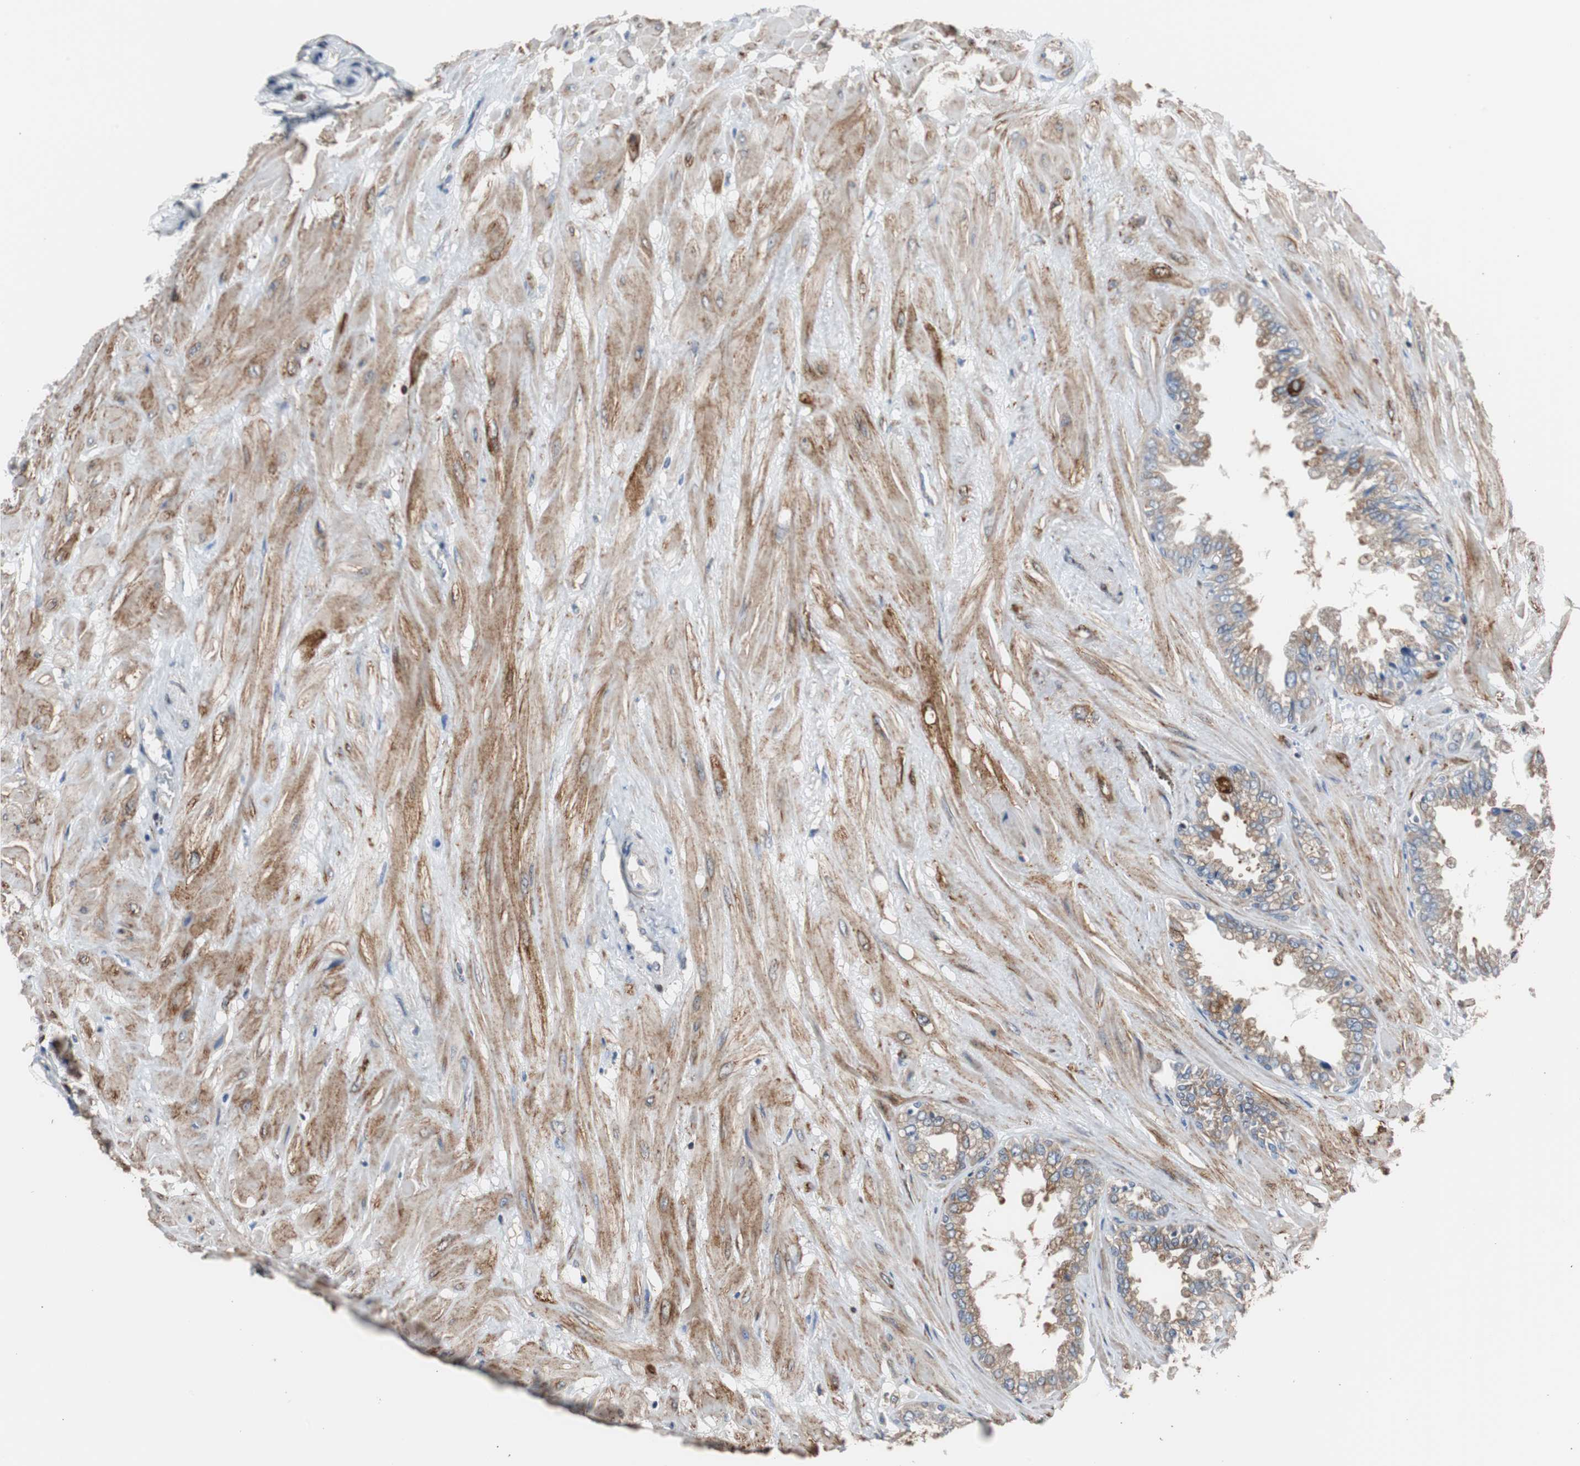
{"staining": {"intensity": "moderate", "quantity": ">75%", "location": "cytoplasmic/membranous"}, "tissue": "seminal vesicle", "cell_type": "Glandular cells", "image_type": "normal", "snomed": [{"axis": "morphology", "description": "Normal tissue, NOS"}, {"axis": "topography", "description": "Seminal veicle"}], "caption": "Immunohistochemistry (IHC) (DAB (3,3'-diaminobenzidine)) staining of unremarkable seminal vesicle exhibits moderate cytoplasmic/membranous protein positivity in approximately >75% of glandular cells.", "gene": "PBXIP1", "patient": {"sex": "male", "age": 46}}